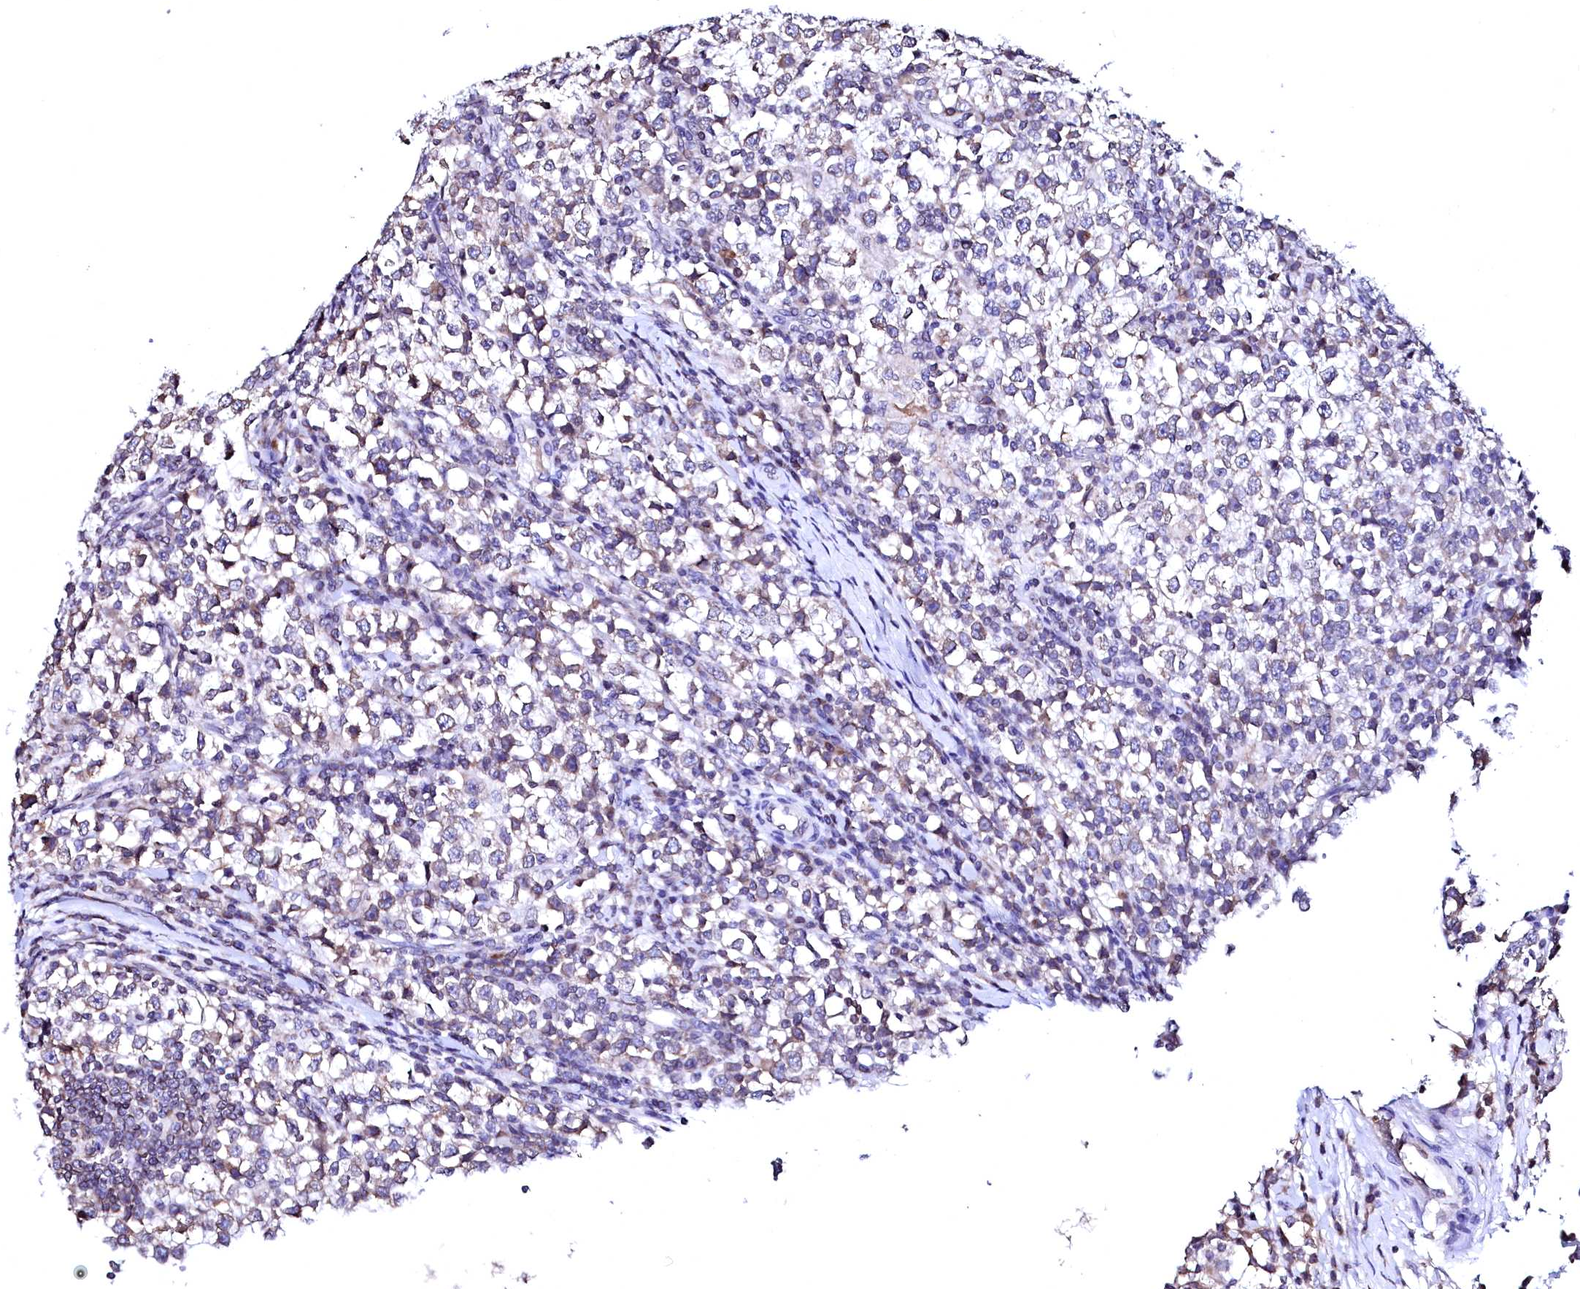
{"staining": {"intensity": "weak", "quantity": "<25%", "location": "cytoplasmic/membranous"}, "tissue": "testis cancer", "cell_type": "Tumor cells", "image_type": "cancer", "snomed": [{"axis": "morphology", "description": "Seminoma, NOS"}, {"axis": "topography", "description": "Testis"}], "caption": "High magnification brightfield microscopy of testis seminoma stained with DAB (3,3'-diaminobenzidine) (brown) and counterstained with hematoxylin (blue): tumor cells show no significant expression.", "gene": "HAND1", "patient": {"sex": "male", "age": 65}}